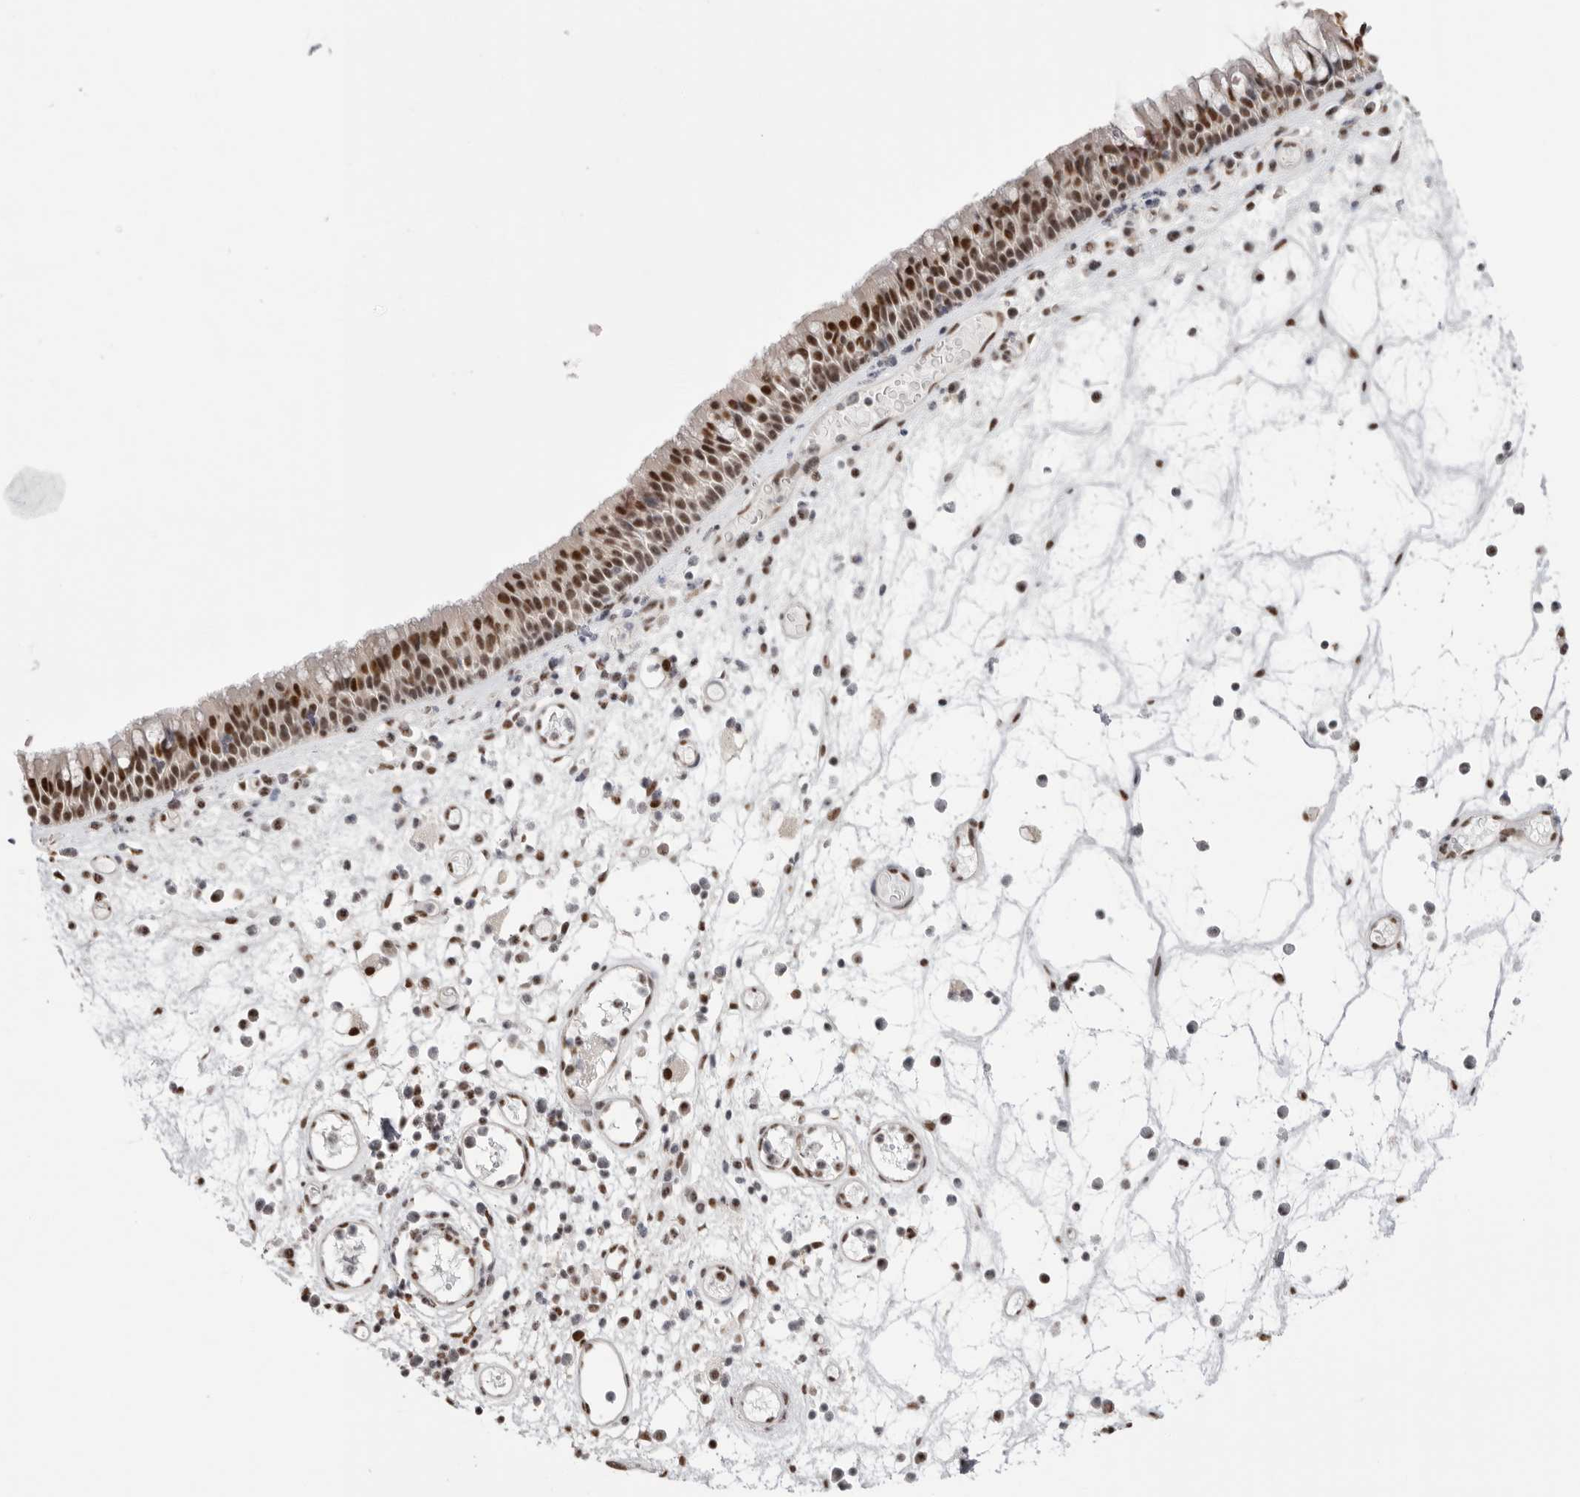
{"staining": {"intensity": "strong", "quantity": ">75%", "location": "nuclear"}, "tissue": "nasopharynx", "cell_type": "Respiratory epithelial cells", "image_type": "normal", "snomed": [{"axis": "morphology", "description": "Normal tissue, NOS"}, {"axis": "morphology", "description": "Inflammation, NOS"}, {"axis": "morphology", "description": "Malignant melanoma, Metastatic site"}, {"axis": "topography", "description": "Nasopharynx"}], "caption": "Protein analysis of normal nasopharynx demonstrates strong nuclear staining in approximately >75% of respiratory epithelial cells.", "gene": "BCLAF3", "patient": {"sex": "male", "age": 70}}